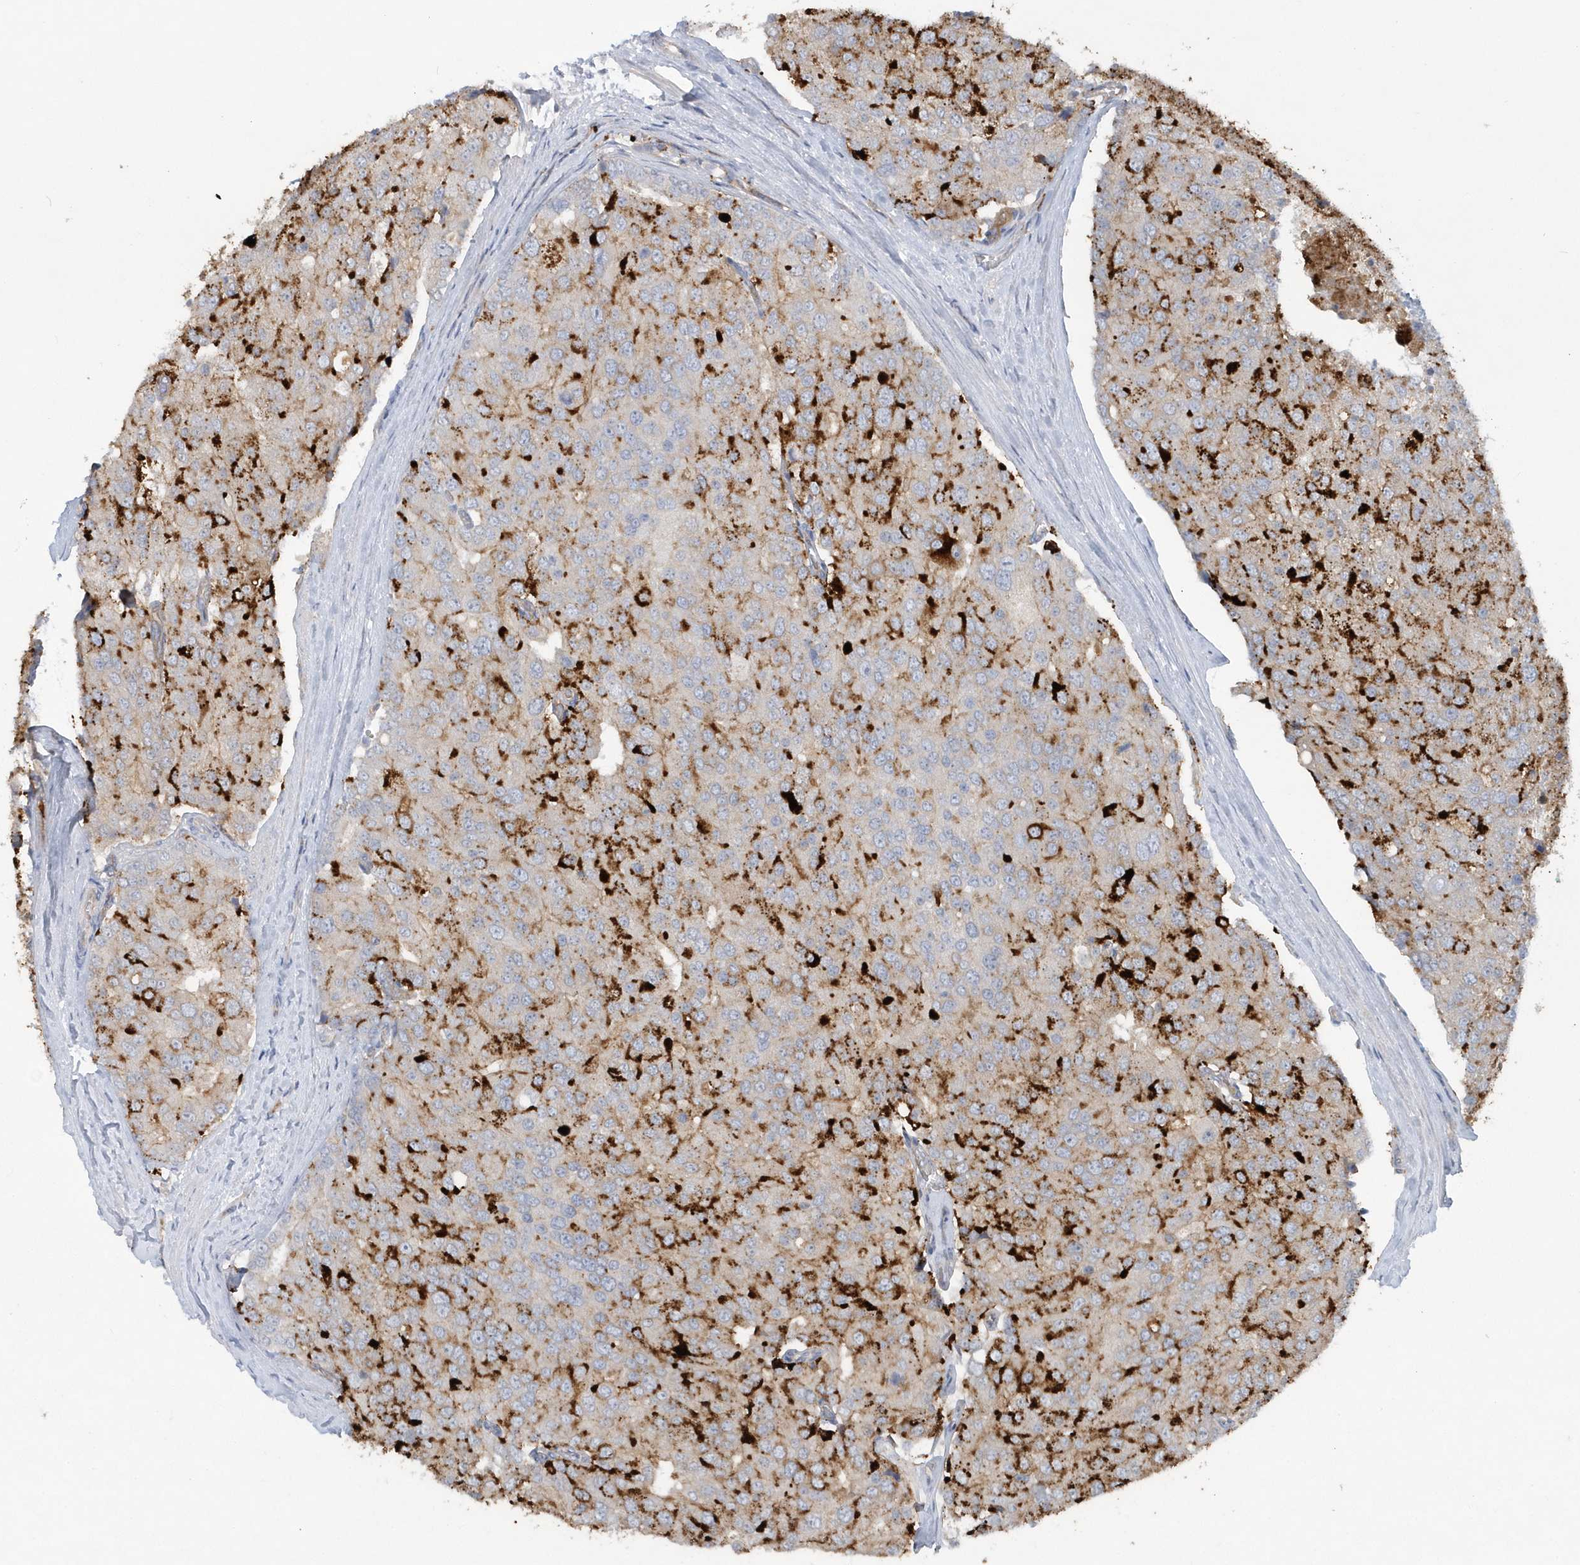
{"staining": {"intensity": "strong", "quantity": "25%-75%", "location": "cytoplasmic/membranous"}, "tissue": "prostate cancer", "cell_type": "Tumor cells", "image_type": "cancer", "snomed": [{"axis": "morphology", "description": "Adenocarcinoma, High grade"}, {"axis": "topography", "description": "Prostate"}], "caption": "There is high levels of strong cytoplasmic/membranous expression in tumor cells of prostate adenocarcinoma (high-grade), as demonstrated by immunohistochemical staining (brown color).", "gene": "RAI14", "patient": {"sex": "male", "age": 50}}